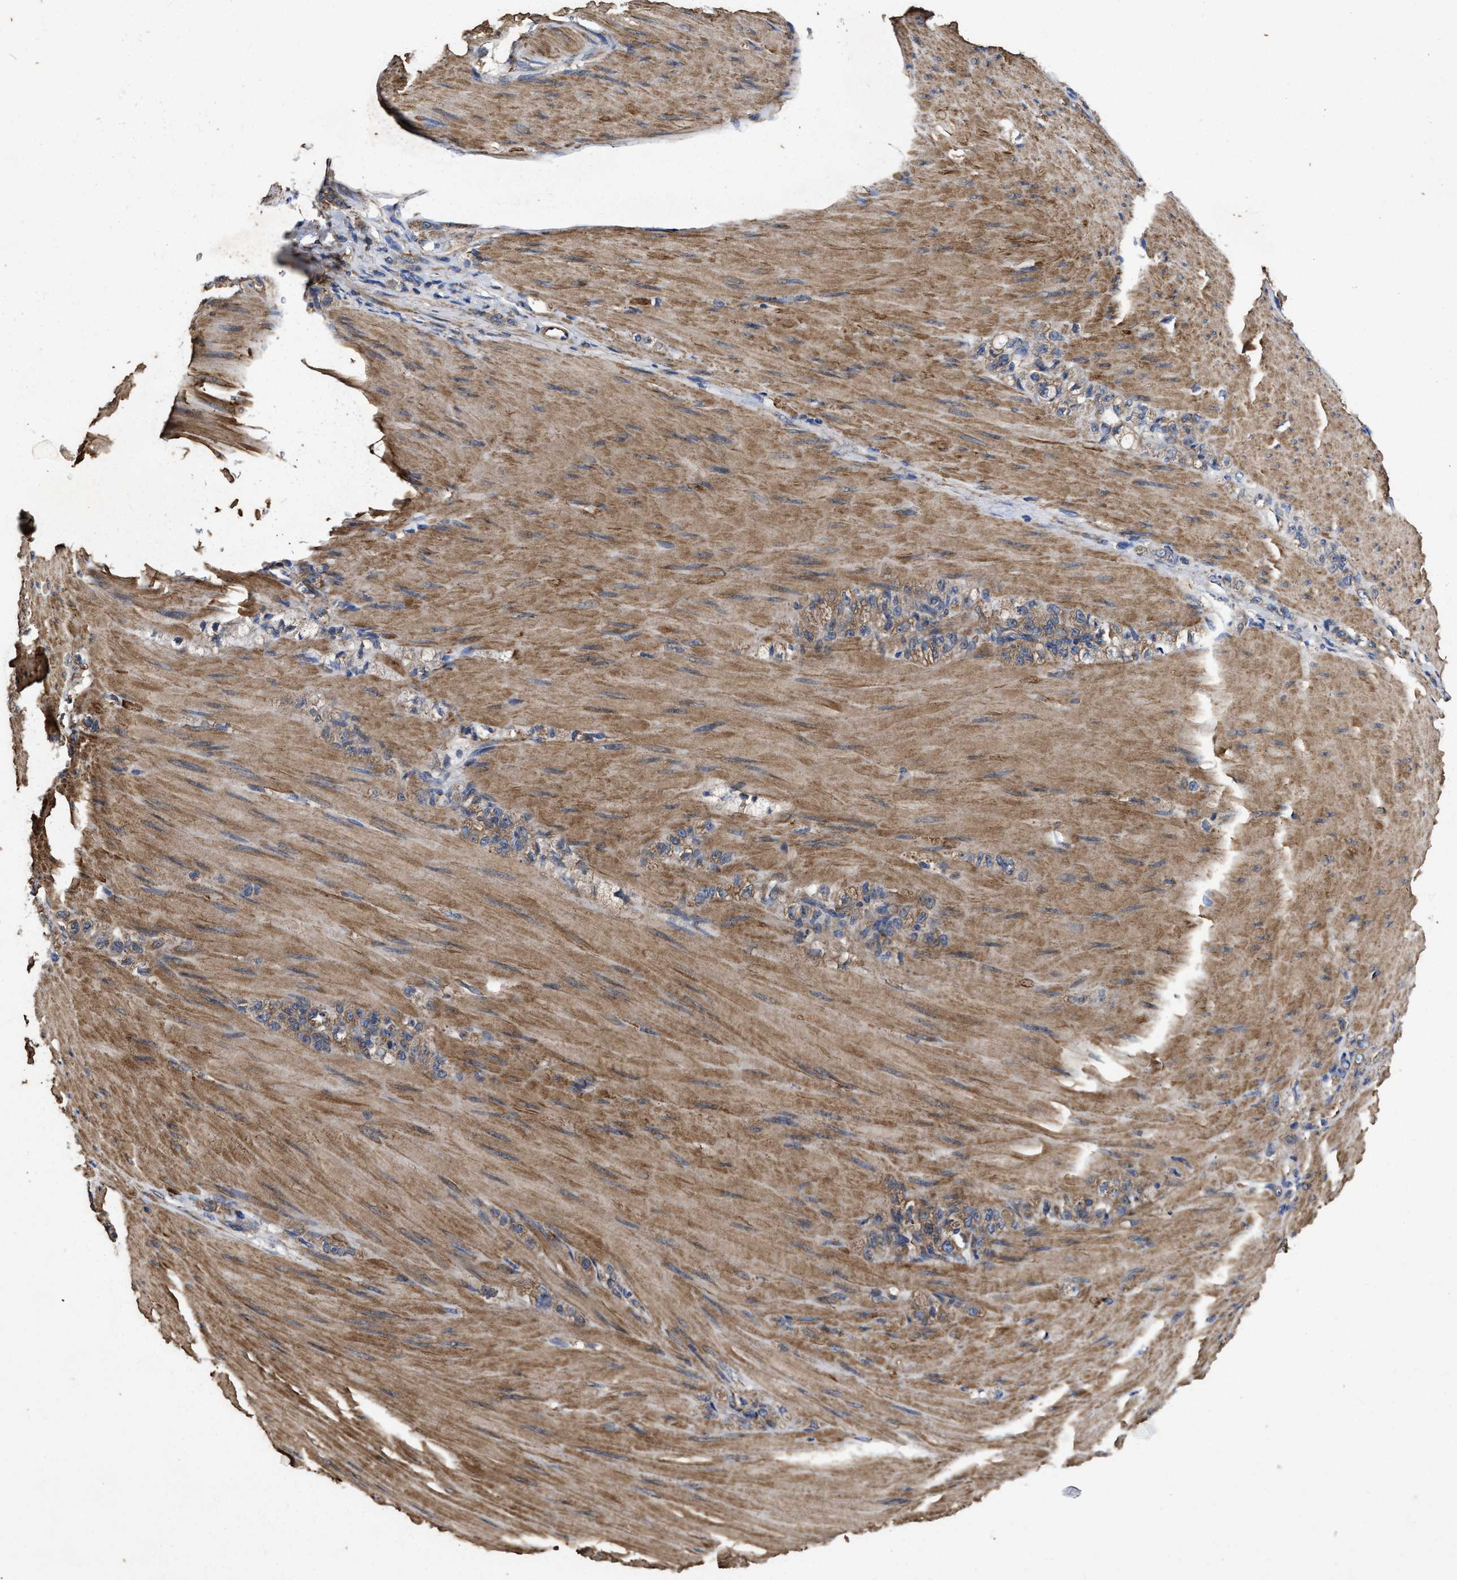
{"staining": {"intensity": "moderate", "quantity": ">75%", "location": "cytoplasmic/membranous"}, "tissue": "stomach cancer", "cell_type": "Tumor cells", "image_type": "cancer", "snomed": [{"axis": "morphology", "description": "Normal tissue, NOS"}, {"axis": "morphology", "description": "Adenocarcinoma, NOS"}, {"axis": "topography", "description": "Stomach"}], "caption": "Protein analysis of stomach cancer tissue exhibits moderate cytoplasmic/membranous staining in approximately >75% of tumor cells. The staining was performed using DAB (3,3'-diaminobenzidine) to visualize the protein expression in brown, while the nuclei were stained in blue with hematoxylin (Magnification: 20x).", "gene": "SFXN4", "patient": {"sex": "male", "age": 82}}